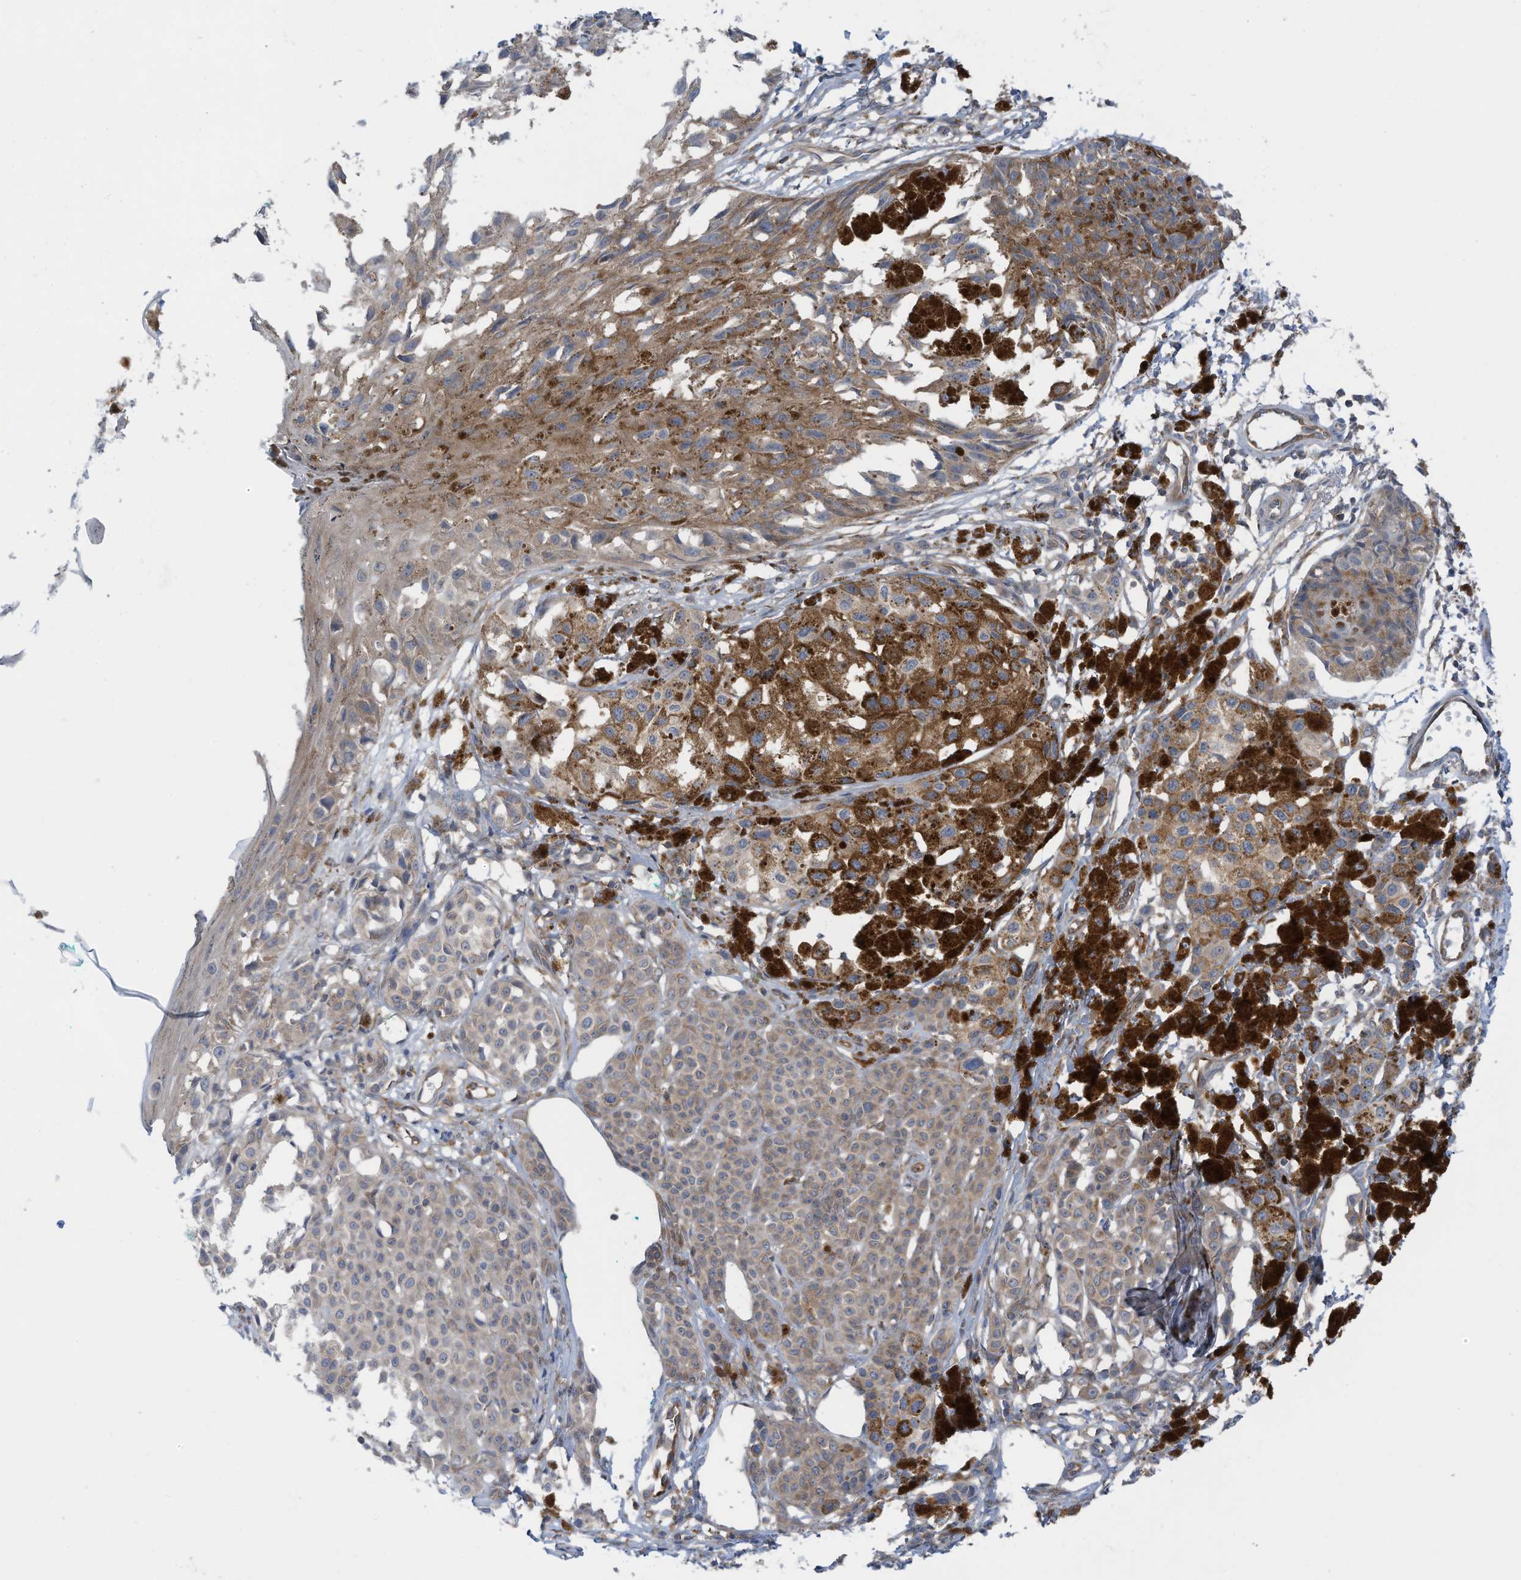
{"staining": {"intensity": "weak", "quantity": ">75%", "location": "cytoplasmic/membranous"}, "tissue": "melanoma", "cell_type": "Tumor cells", "image_type": "cancer", "snomed": [{"axis": "morphology", "description": "Malignant melanoma, NOS"}, {"axis": "topography", "description": "Skin of leg"}], "caption": "High-power microscopy captured an immunohistochemistry (IHC) image of melanoma, revealing weak cytoplasmic/membranous positivity in approximately >75% of tumor cells.", "gene": "REPS1", "patient": {"sex": "female", "age": 72}}